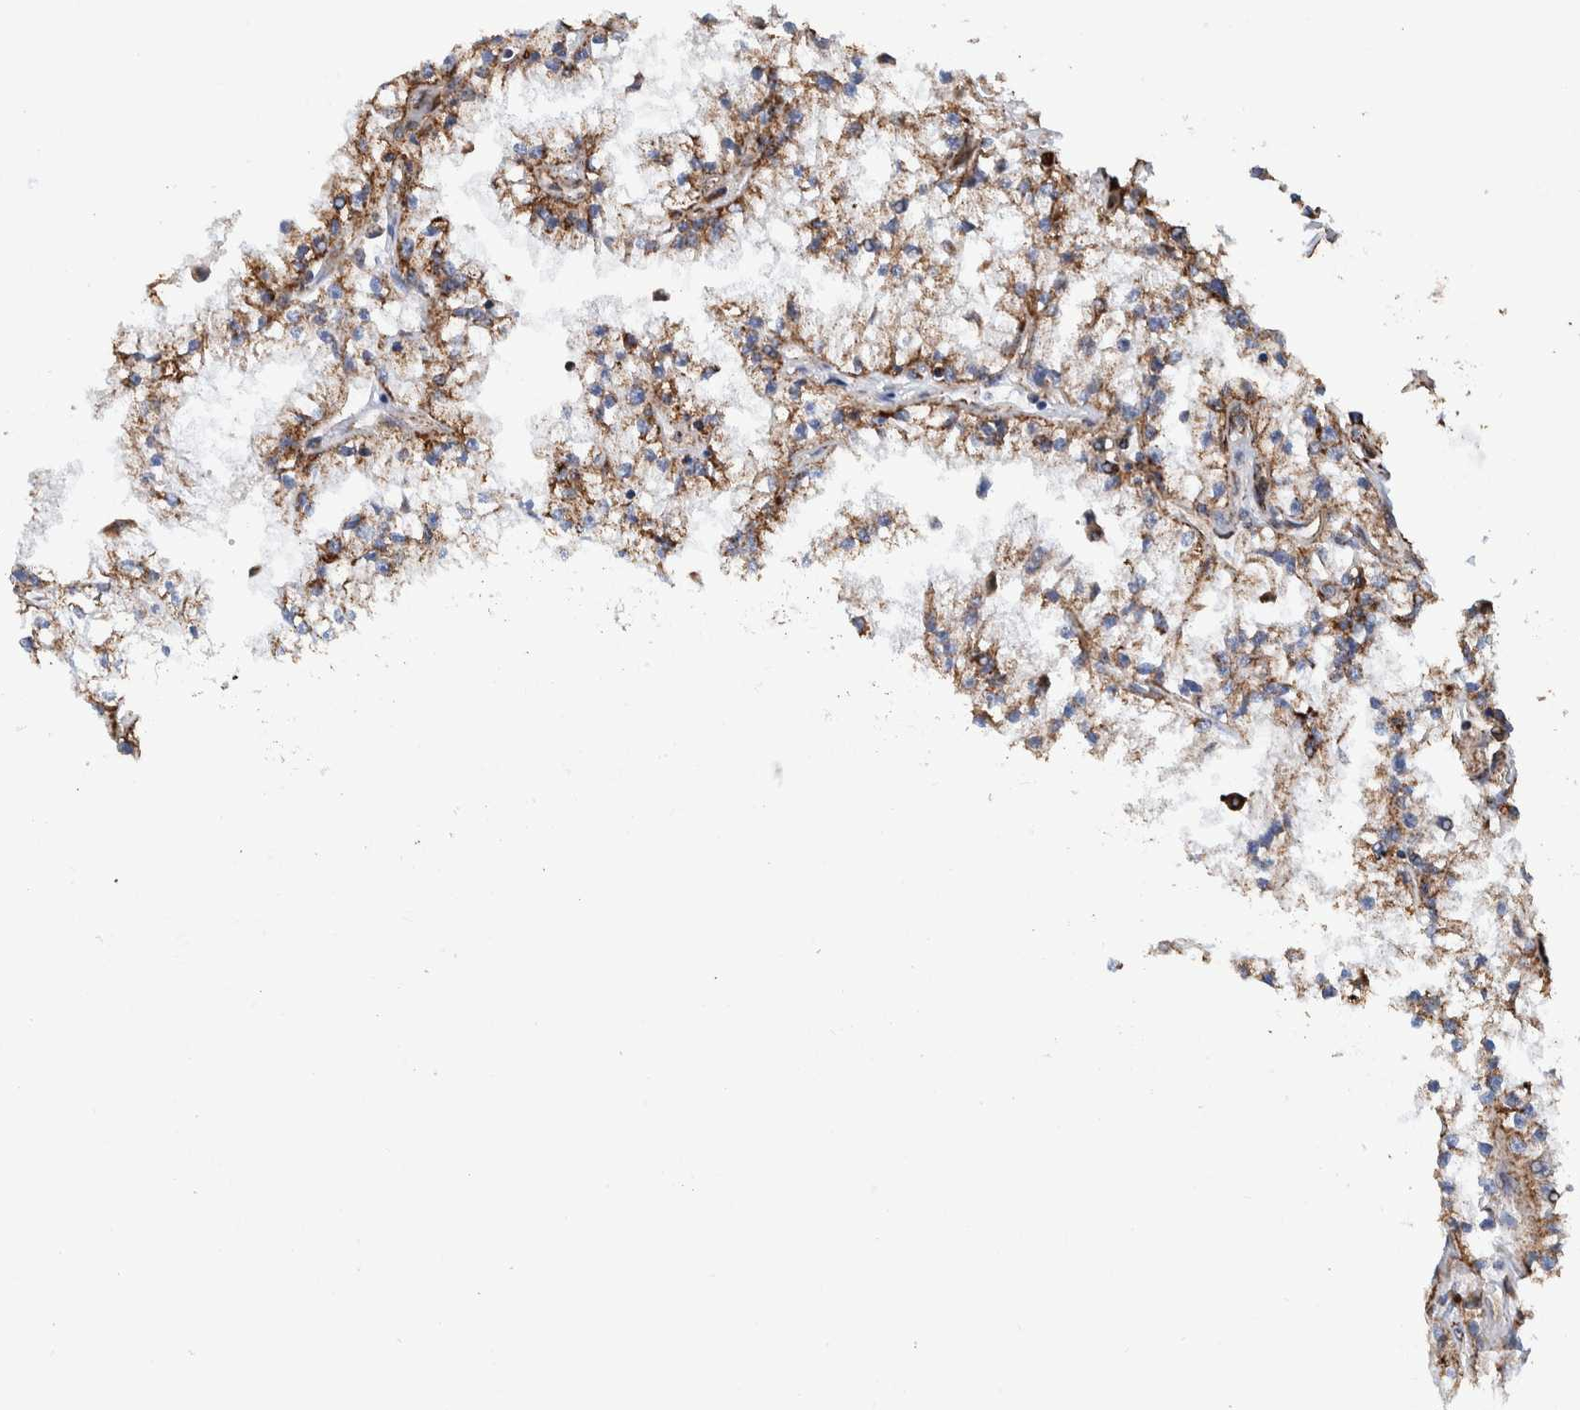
{"staining": {"intensity": "moderate", "quantity": "<25%", "location": "cytoplasmic/membranous"}, "tissue": "renal cancer", "cell_type": "Tumor cells", "image_type": "cancer", "snomed": [{"axis": "morphology", "description": "Adenocarcinoma, NOS"}, {"axis": "topography", "description": "Kidney"}], "caption": "A histopathology image of human renal cancer (adenocarcinoma) stained for a protein demonstrates moderate cytoplasmic/membranous brown staining in tumor cells.", "gene": "DECR1", "patient": {"sex": "male", "age": 56}}